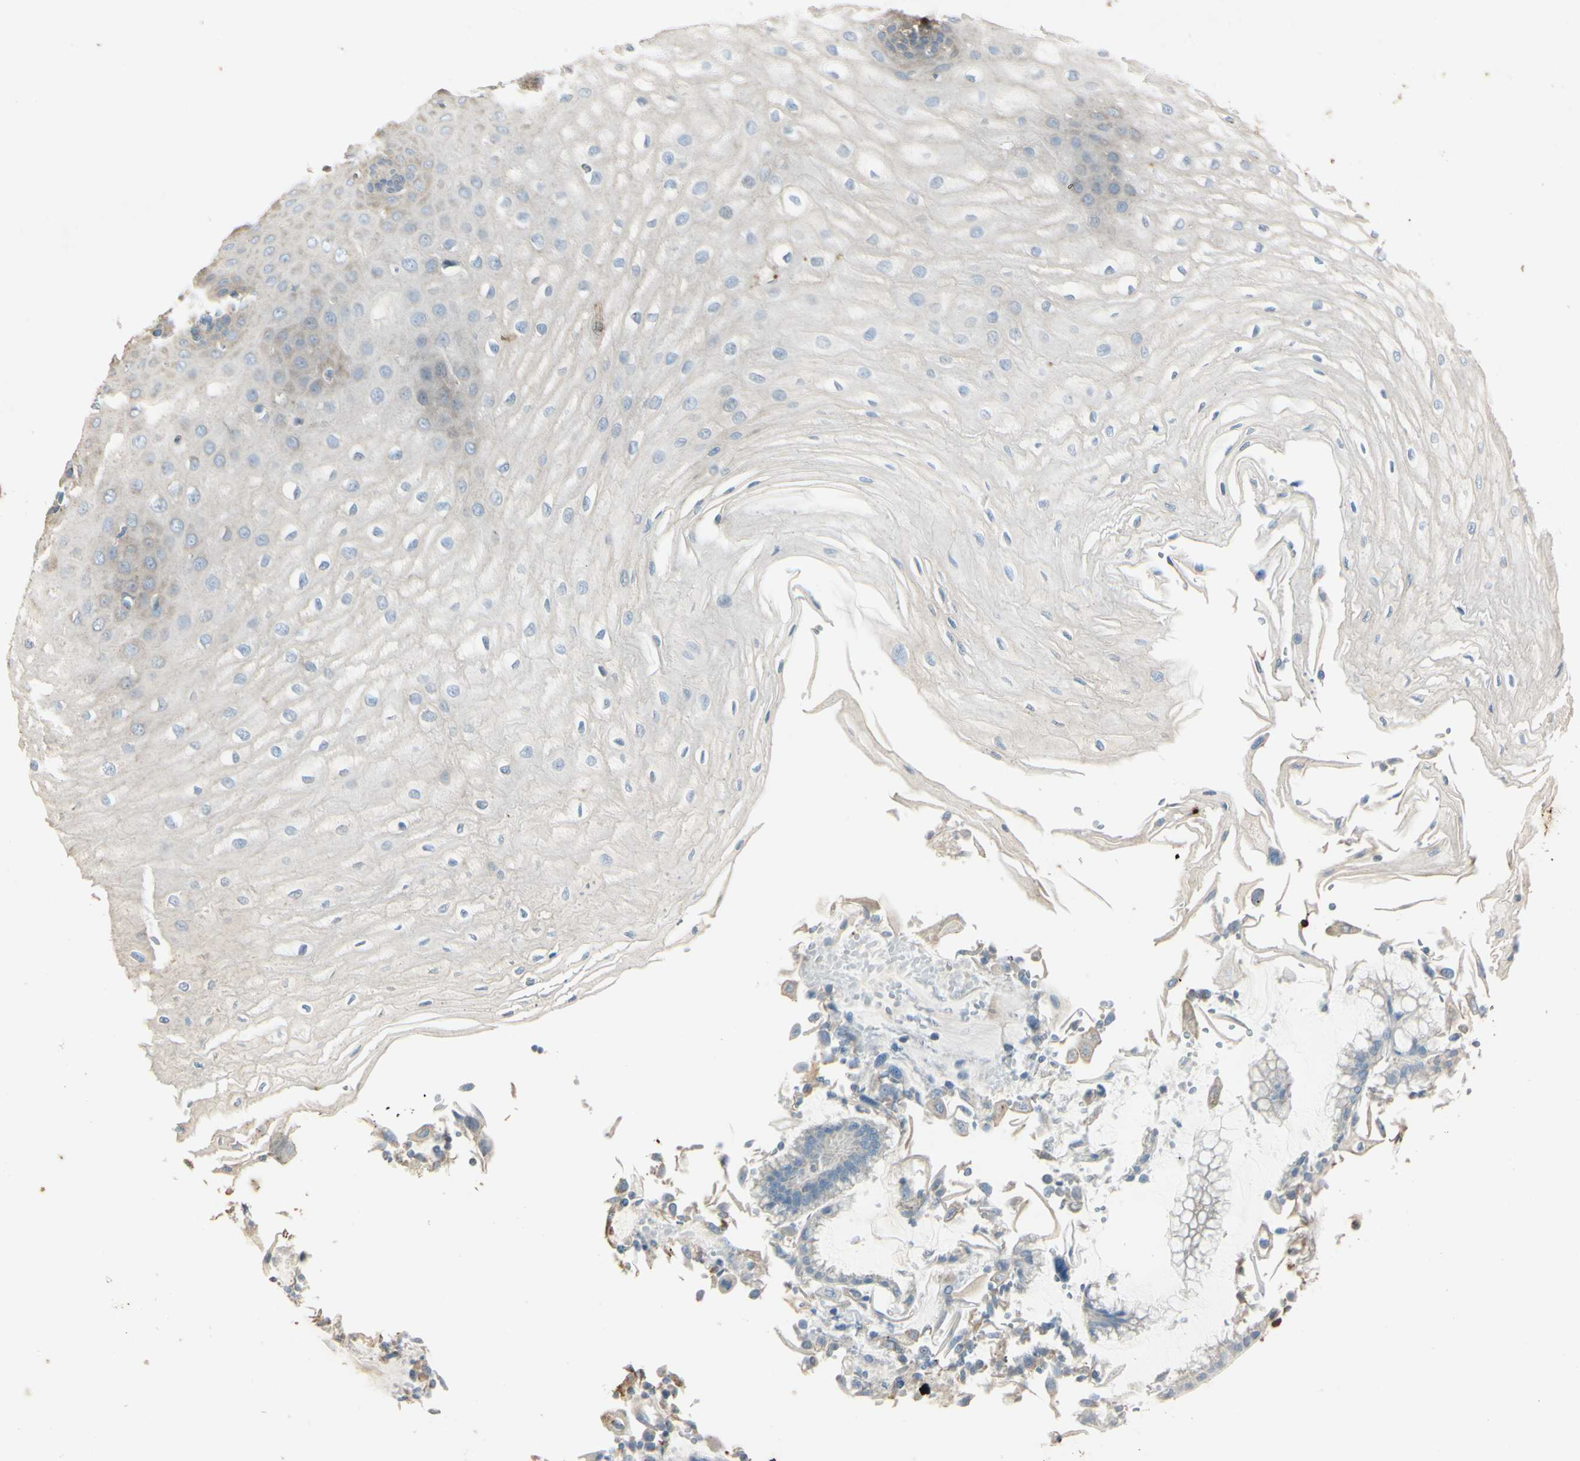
{"staining": {"intensity": "weak", "quantity": "<25%", "location": "cytoplasmic/membranous"}, "tissue": "esophagus", "cell_type": "Squamous epithelial cells", "image_type": "normal", "snomed": [{"axis": "morphology", "description": "Normal tissue, NOS"}, {"axis": "morphology", "description": "Squamous cell carcinoma, NOS"}, {"axis": "topography", "description": "Esophagus"}], "caption": "This is an immunohistochemistry (IHC) photomicrograph of normal human esophagus. There is no staining in squamous epithelial cells.", "gene": "ANGPTL1", "patient": {"sex": "male", "age": 65}}